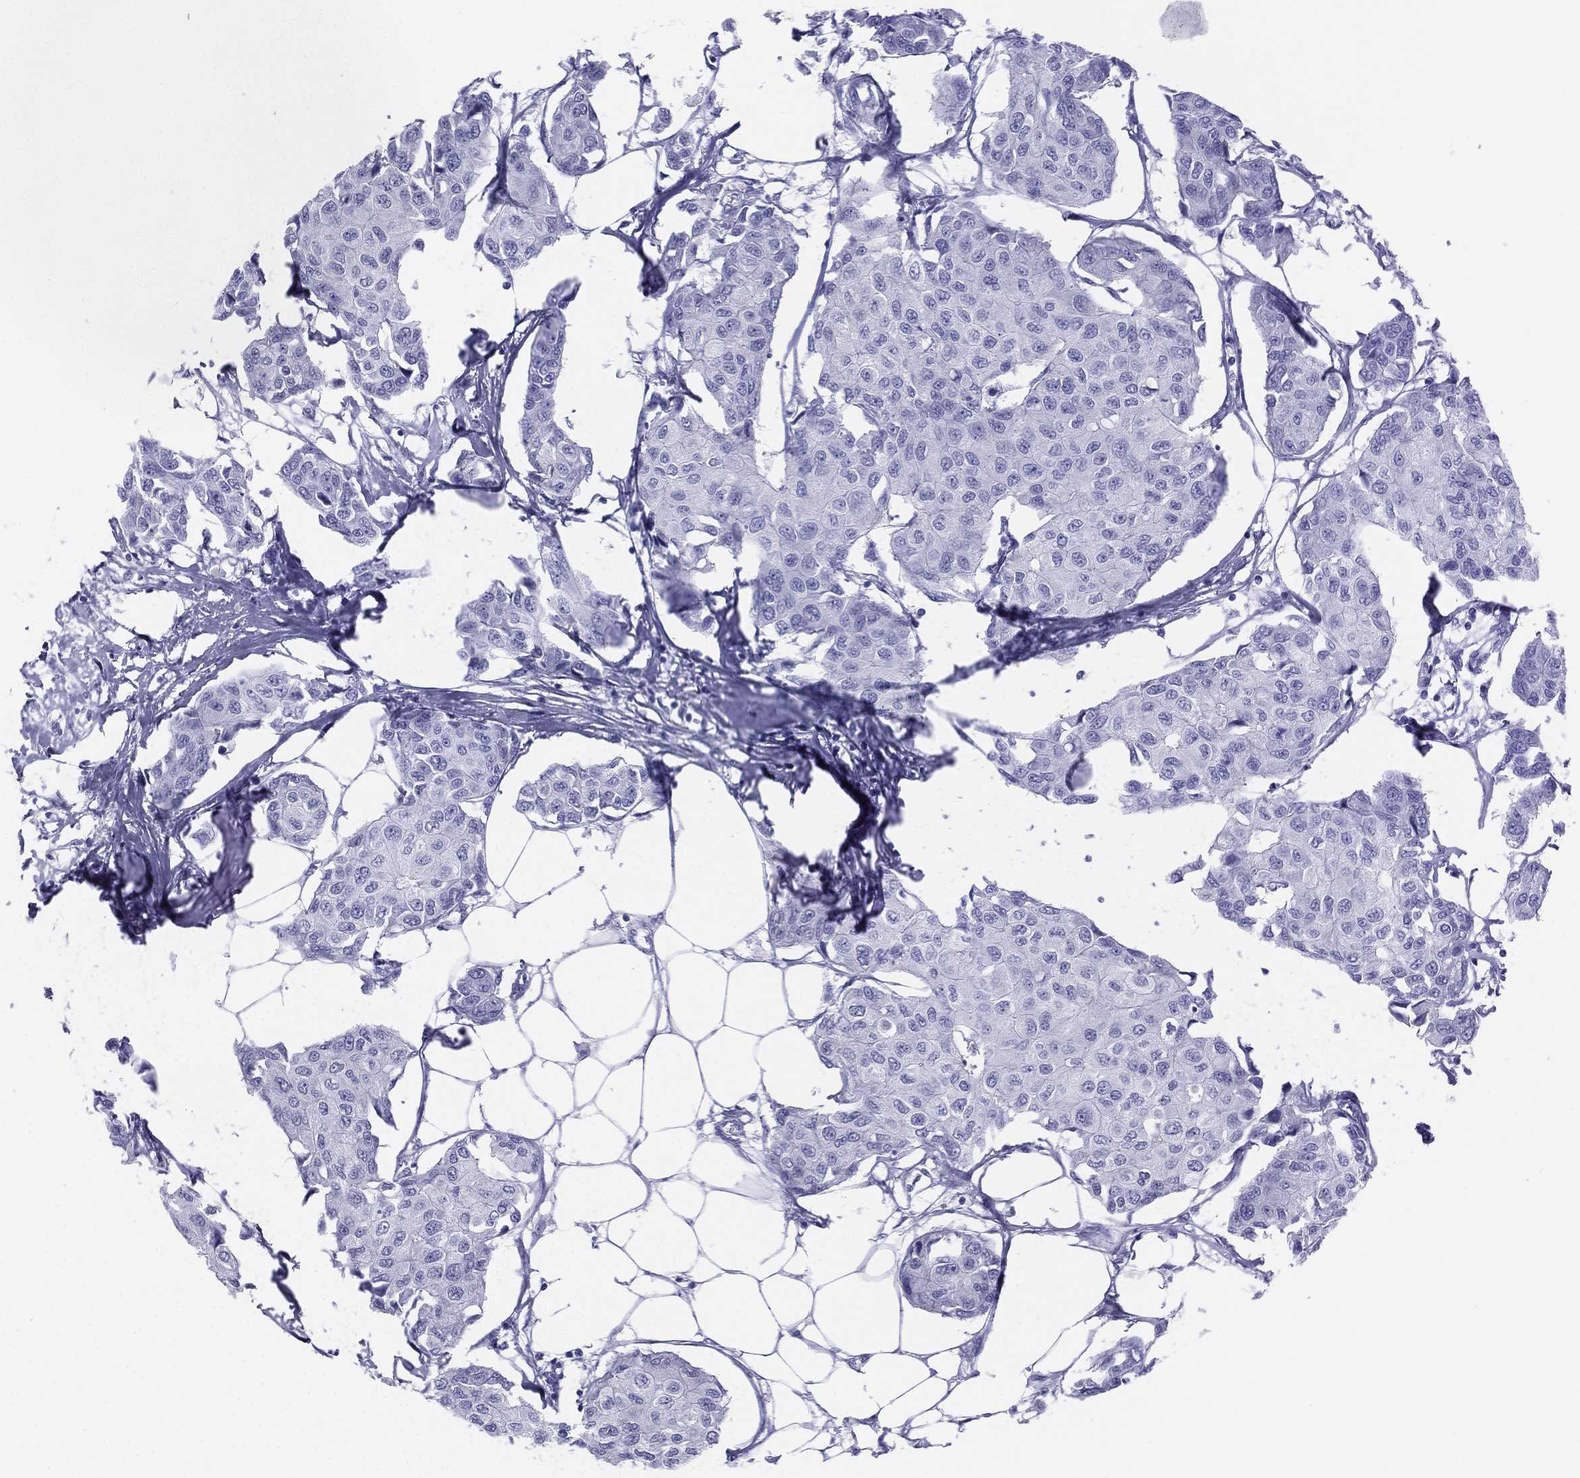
{"staining": {"intensity": "negative", "quantity": "none", "location": "none"}, "tissue": "breast cancer", "cell_type": "Tumor cells", "image_type": "cancer", "snomed": [{"axis": "morphology", "description": "Duct carcinoma"}, {"axis": "topography", "description": "Breast"}], "caption": "DAB immunohistochemical staining of human breast cancer demonstrates no significant staining in tumor cells.", "gene": "TMEM252", "patient": {"sex": "female", "age": 80}}